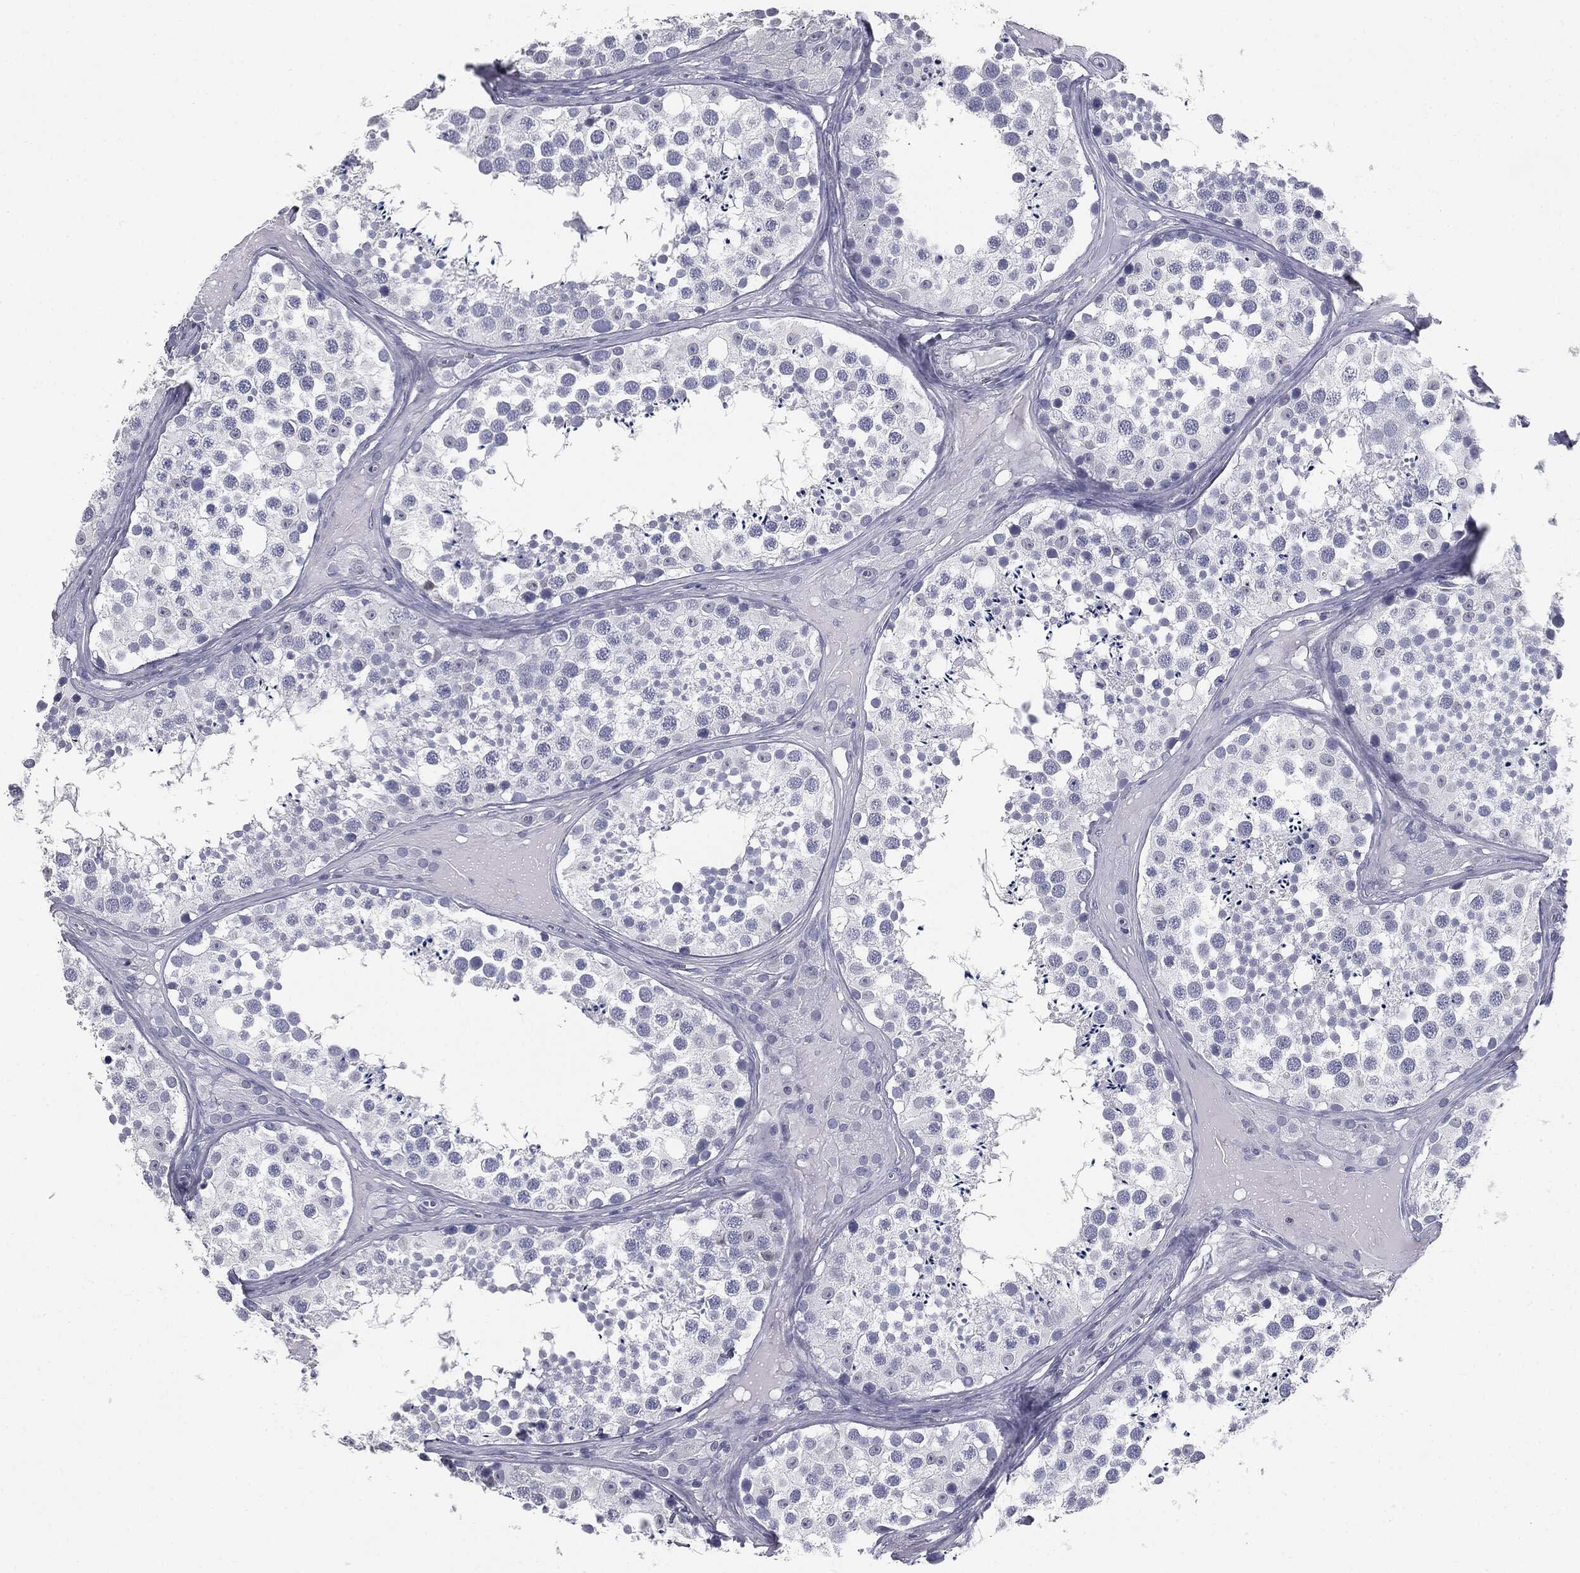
{"staining": {"intensity": "negative", "quantity": "none", "location": "none"}, "tissue": "testis", "cell_type": "Cells in seminiferous ducts", "image_type": "normal", "snomed": [{"axis": "morphology", "description": "Normal tissue, NOS"}, {"axis": "topography", "description": "Testis"}], "caption": "Micrograph shows no significant protein positivity in cells in seminiferous ducts of benign testis.", "gene": "ALDOB", "patient": {"sex": "male", "age": 31}}